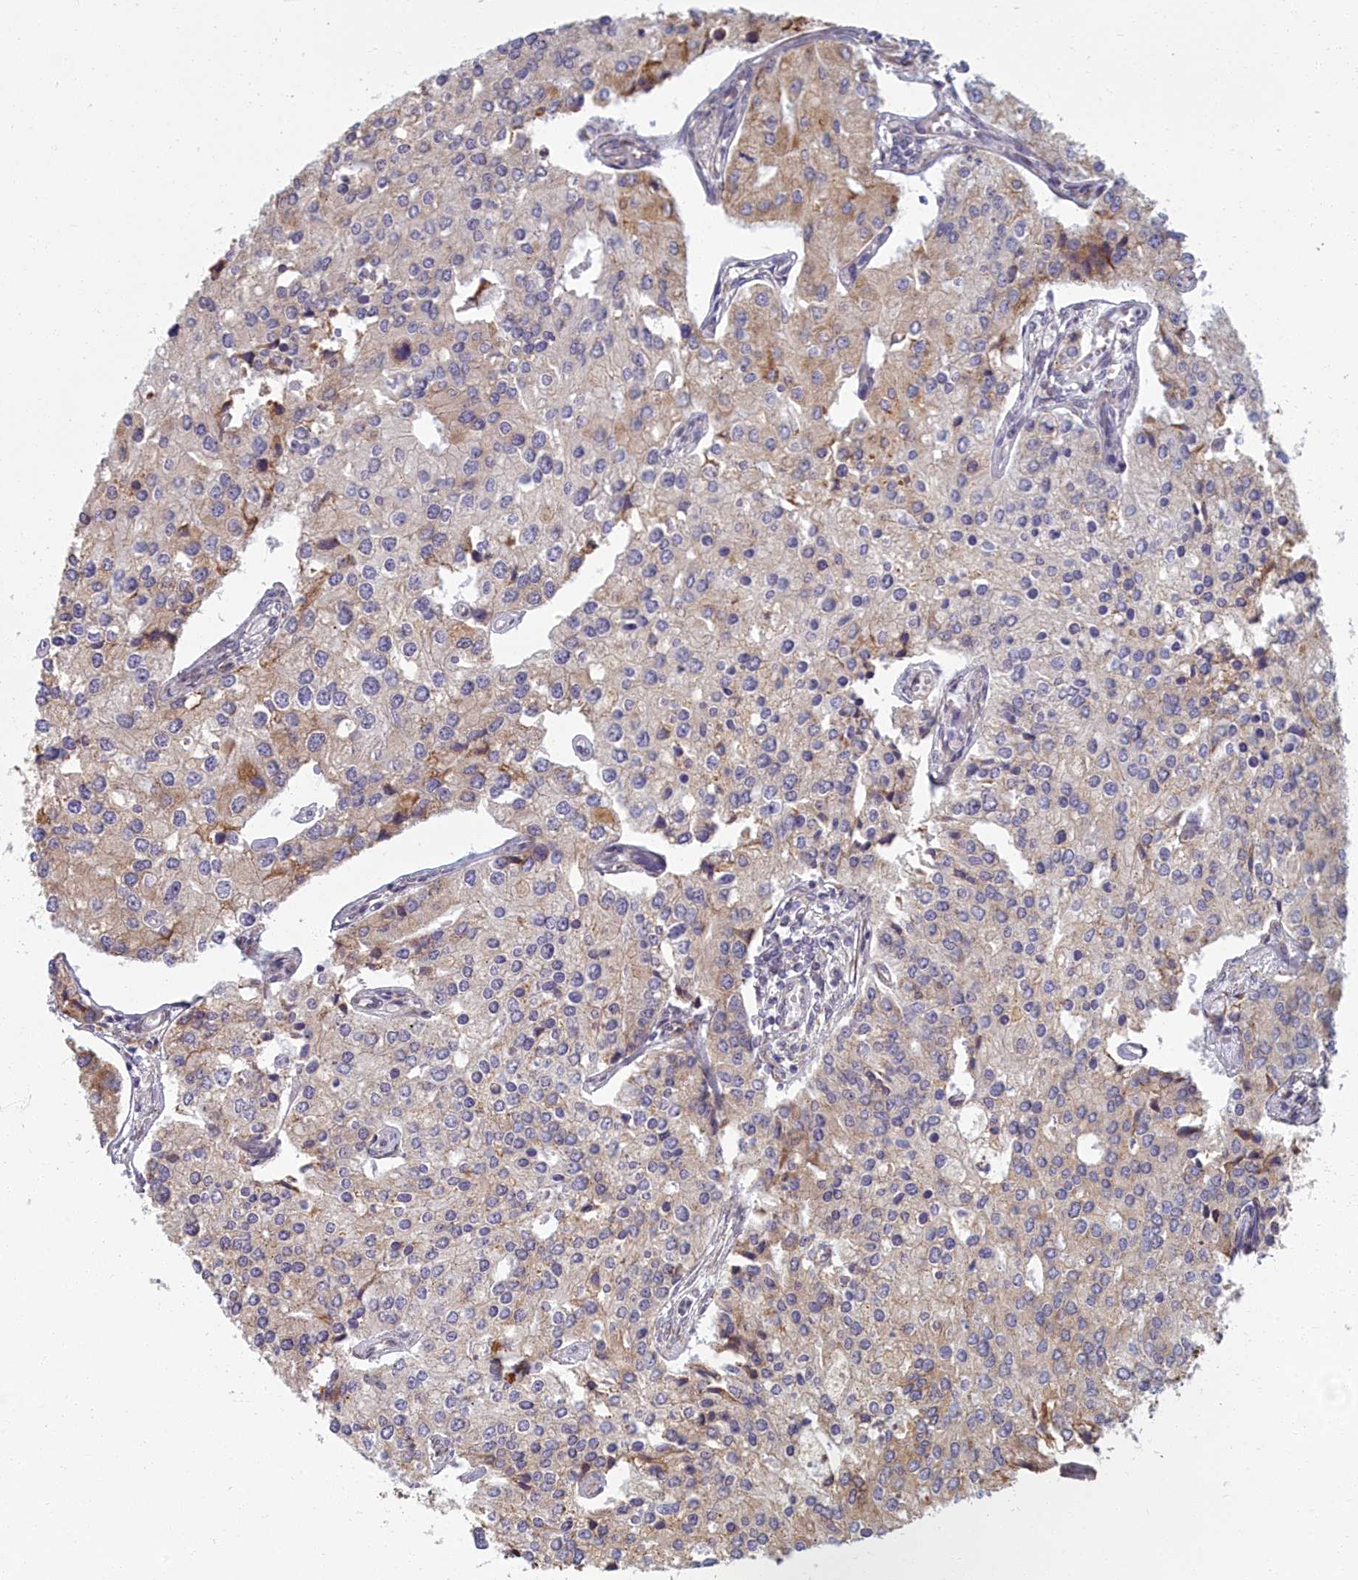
{"staining": {"intensity": "weak", "quantity": "25%-75%", "location": "cytoplasmic/membranous,nuclear"}, "tissue": "prostate cancer", "cell_type": "Tumor cells", "image_type": "cancer", "snomed": [{"axis": "morphology", "description": "Adenocarcinoma, High grade"}, {"axis": "topography", "description": "Prostate"}], "caption": "Prostate cancer stained with a brown dye demonstrates weak cytoplasmic/membranous and nuclear positive positivity in about 25%-75% of tumor cells.", "gene": "MAK16", "patient": {"sex": "male", "age": 62}}